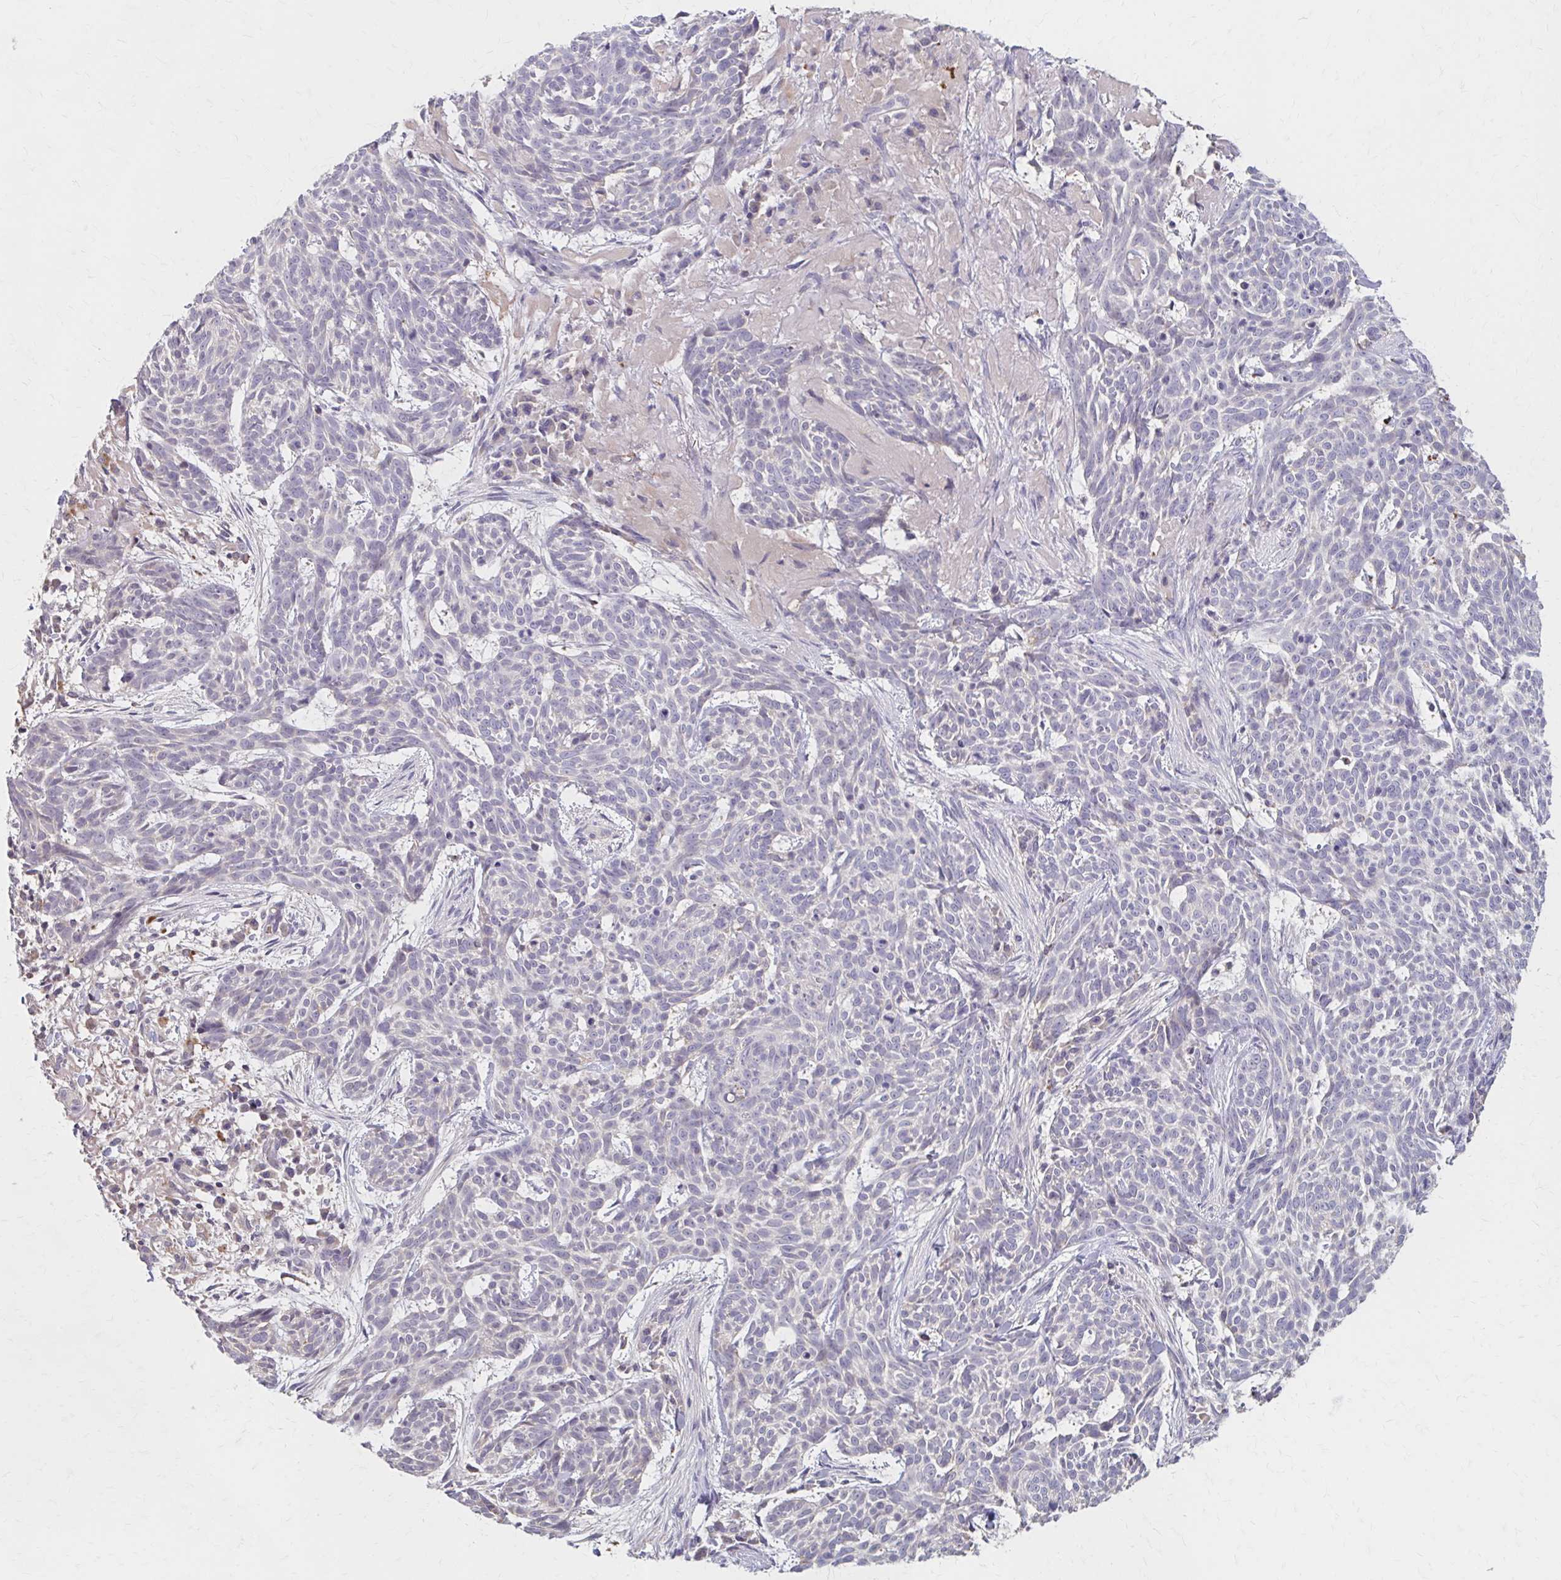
{"staining": {"intensity": "negative", "quantity": "none", "location": "none"}, "tissue": "skin cancer", "cell_type": "Tumor cells", "image_type": "cancer", "snomed": [{"axis": "morphology", "description": "Basal cell carcinoma"}, {"axis": "topography", "description": "Skin"}], "caption": "A photomicrograph of skin cancer stained for a protein shows no brown staining in tumor cells. (Brightfield microscopy of DAB (3,3'-diaminobenzidine) IHC at high magnification).", "gene": "HMGCS2", "patient": {"sex": "female", "age": 93}}